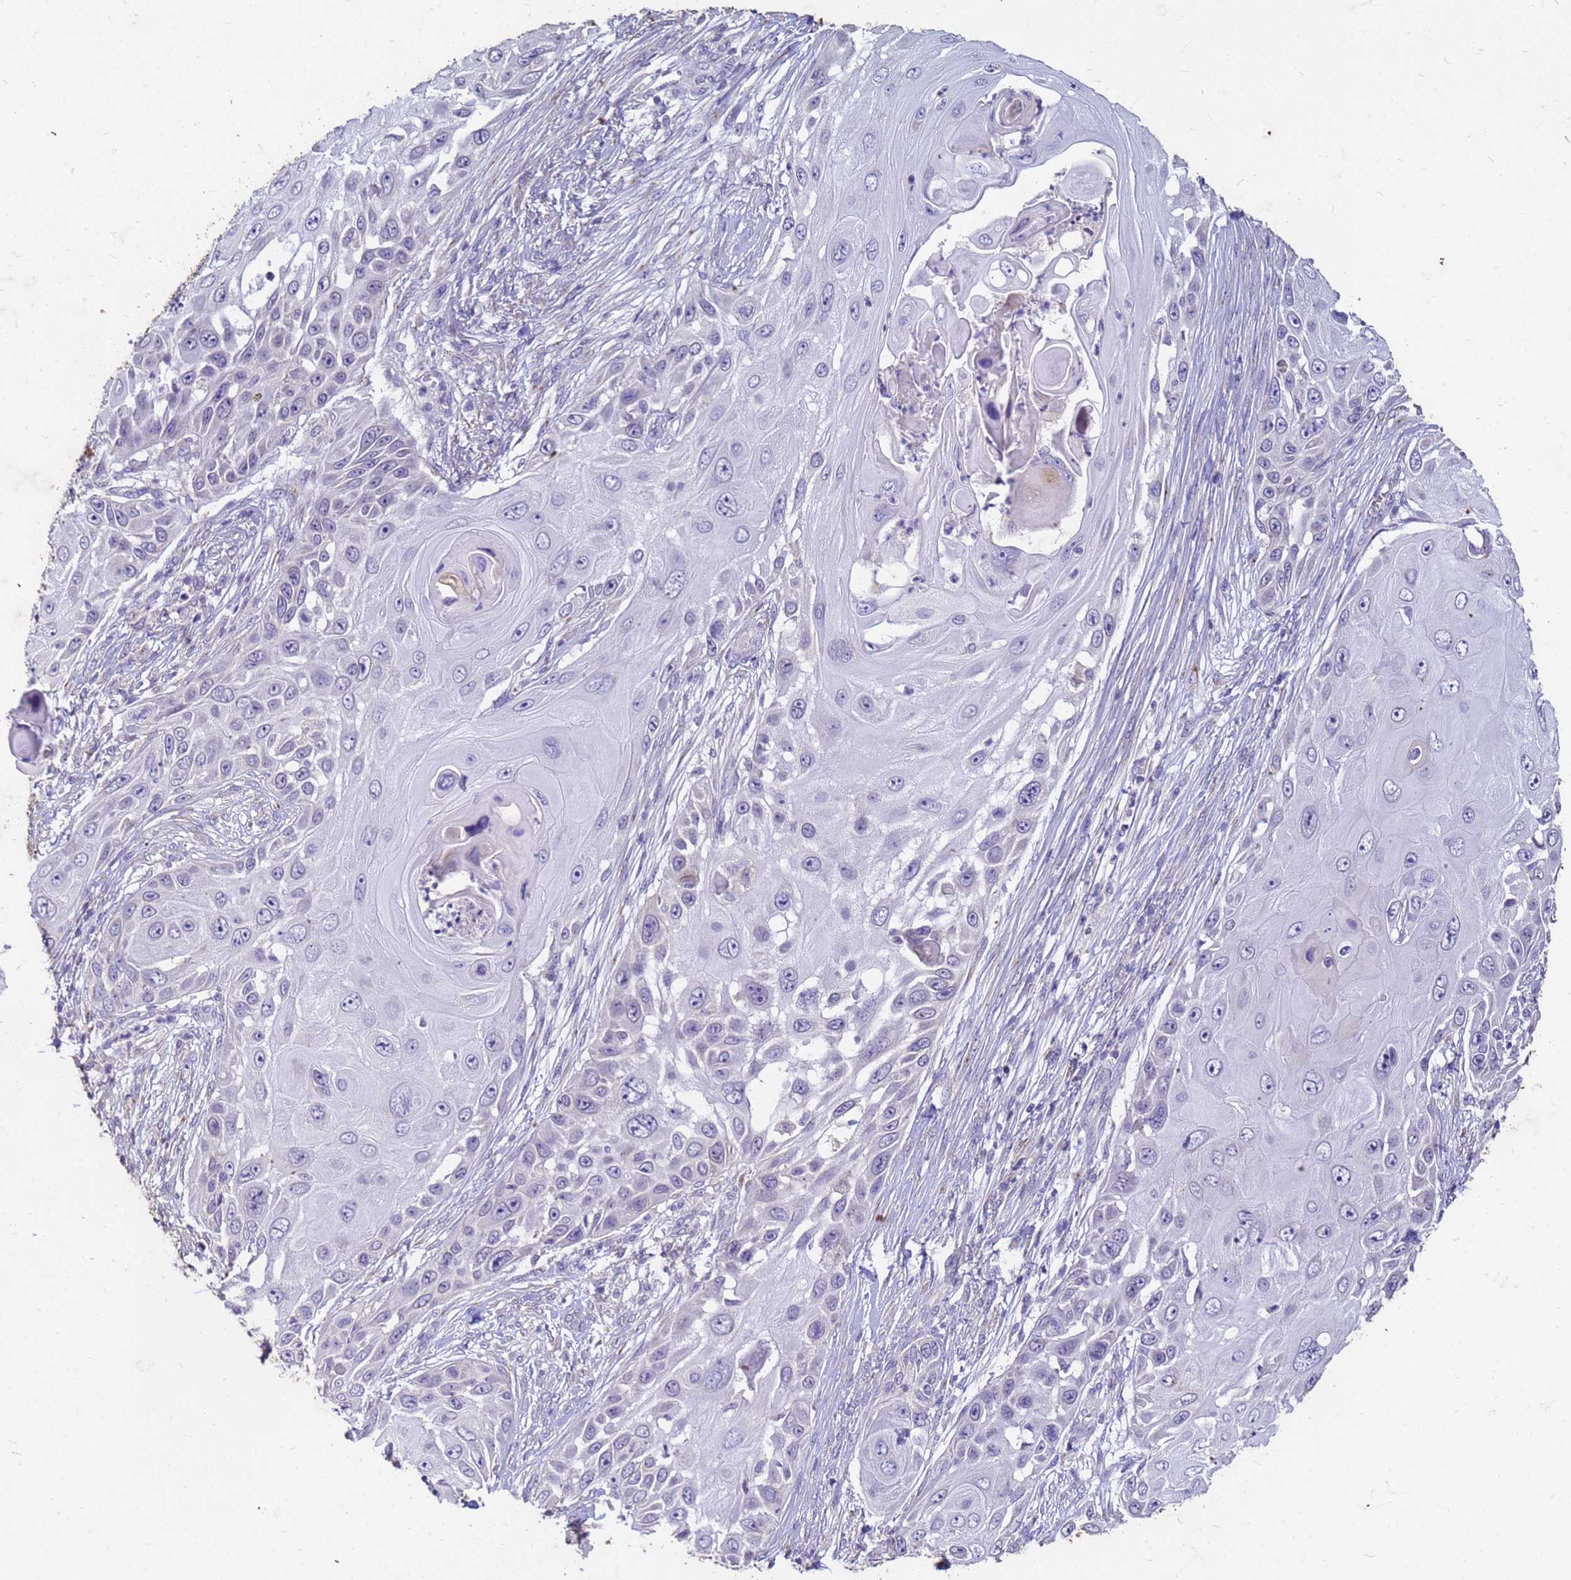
{"staining": {"intensity": "negative", "quantity": "none", "location": "none"}, "tissue": "skin cancer", "cell_type": "Tumor cells", "image_type": "cancer", "snomed": [{"axis": "morphology", "description": "Squamous cell carcinoma, NOS"}, {"axis": "topography", "description": "Skin"}], "caption": "An immunohistochemistry micrograph of skin cancer (squamous cell carcinoma) is shown. There is no staining in tumor cells of skin cancer (squamous cell carcinoma).", "gene": "SLC25A15", "patient": {"sex": "female", "age": 44}}